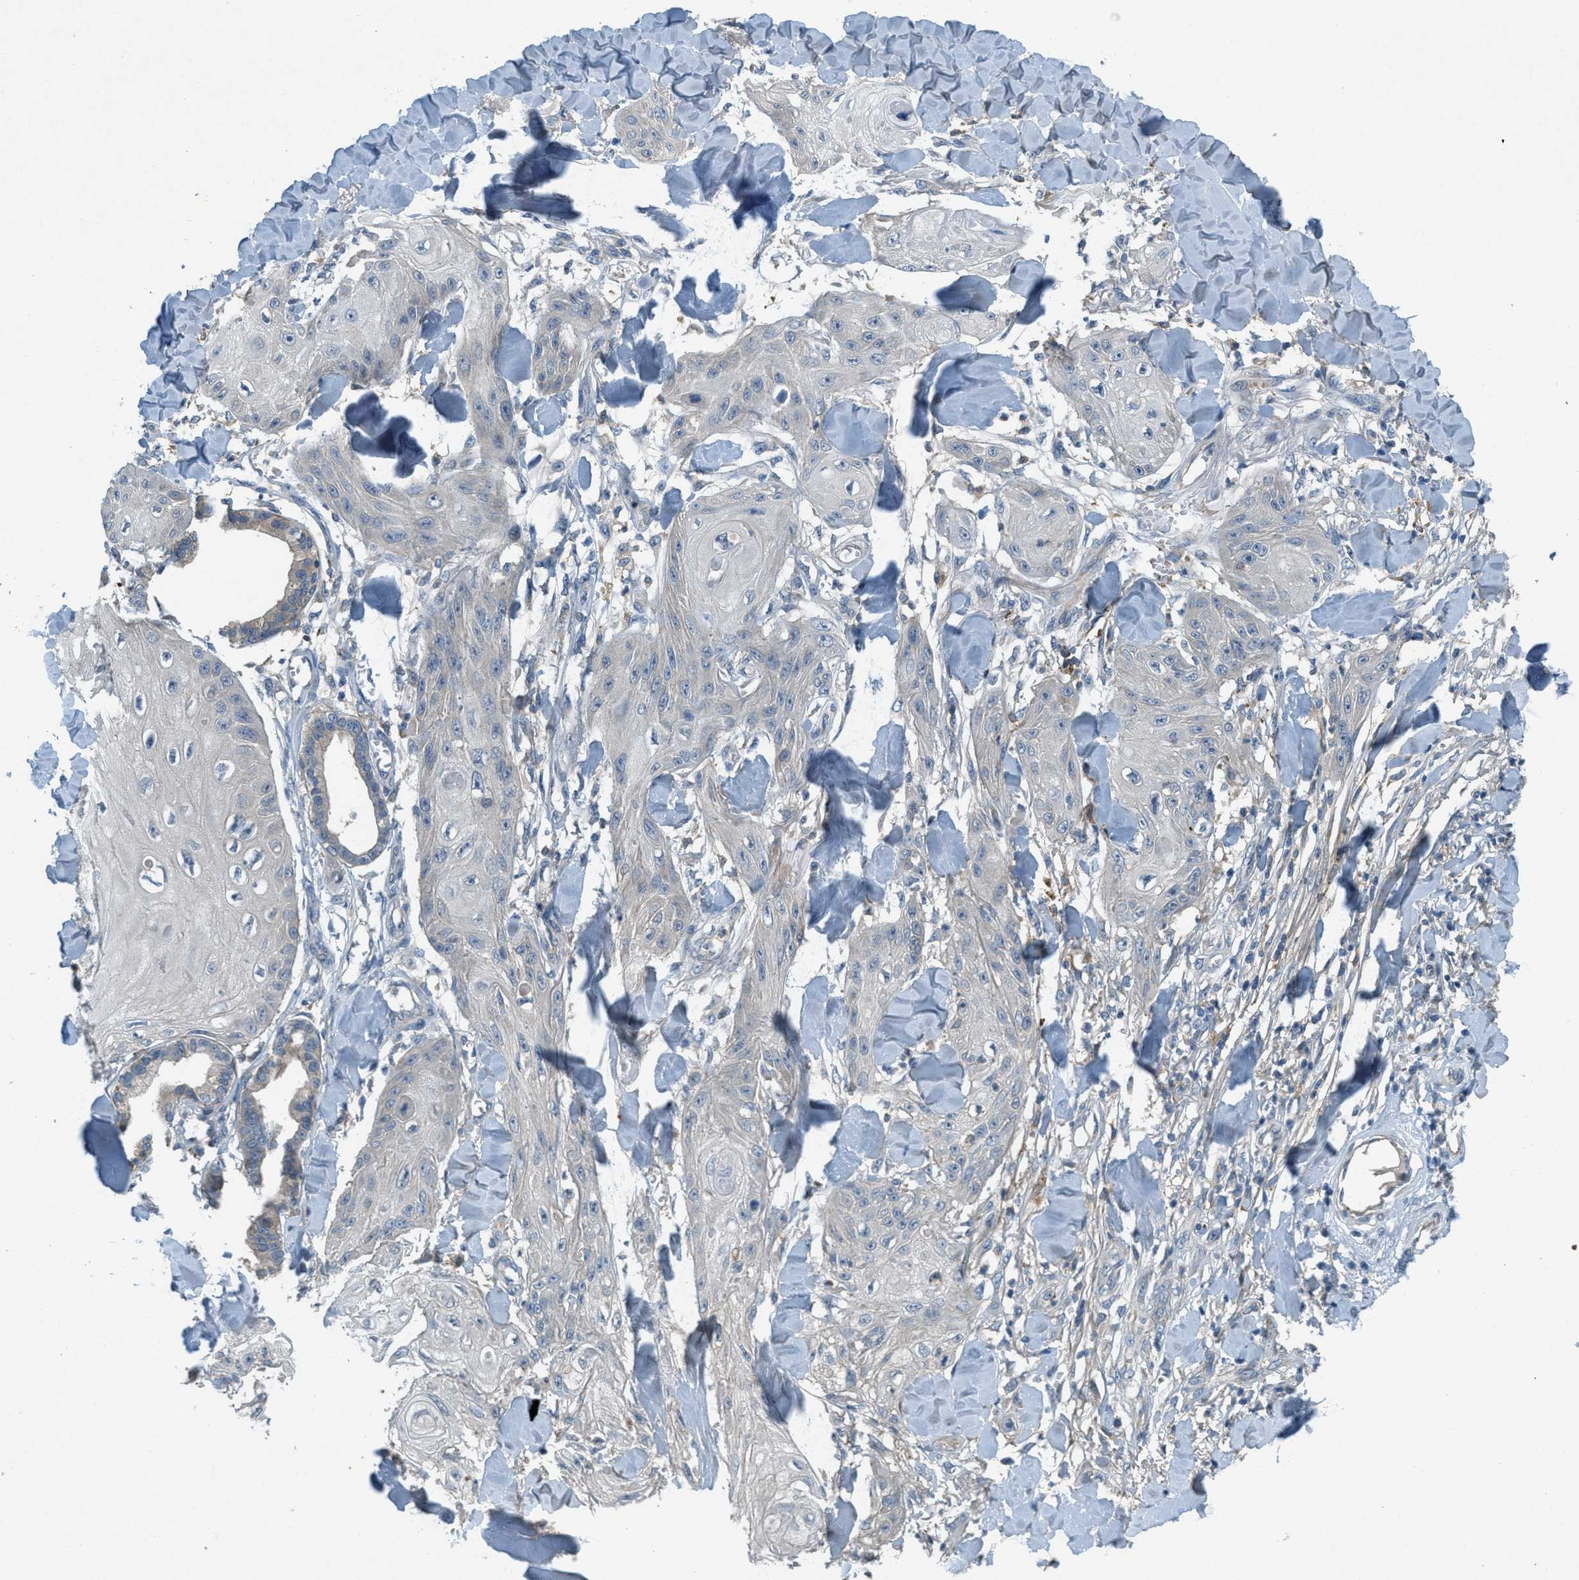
{"staining": {"intensity": "negative", "quantity": "none", "location": "none"}, "tissue": "skin cancer", "cell_type": "Tumor cells", "image_type": "cancer", "snomed": [{"axis": "morphology", "description": "Squamous cell carcinoma, NOS"}, {"axis": "topography", "description": "Skin"}], "caption": "Protein analysis of skin squamous cell carcinoma exhibits no significant expression in tumor cells. (DAB (3,3'-diaminobenzidine) immunohistochemistry with hematoxylin counter stain).", "gene": "ADCY6", "patient": {"sex": "male", "age": 74}}